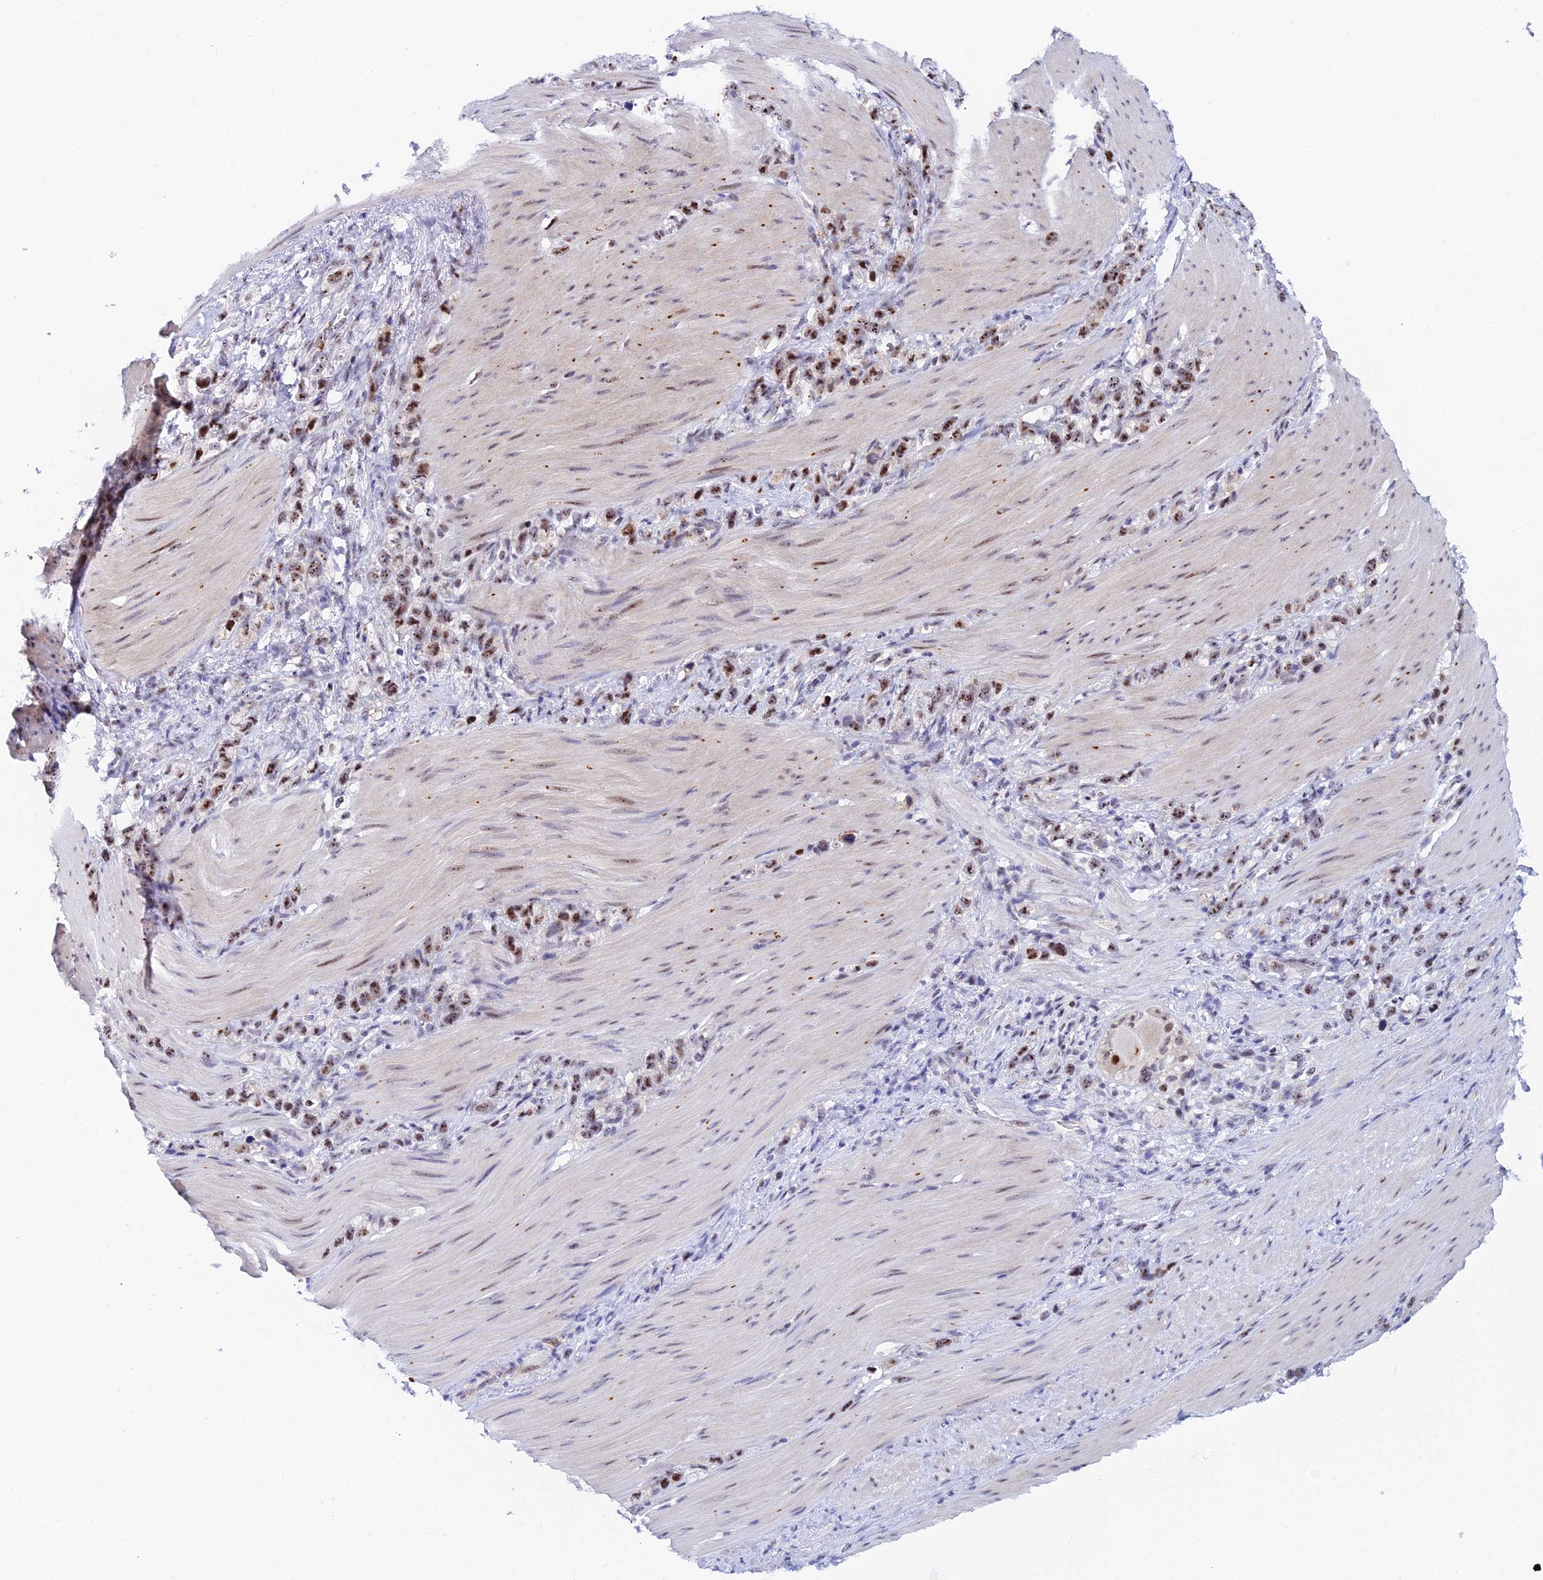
{"staining": {"intensity": "moderate", "quantity": ">75%", "location": "nuclear"}, "tissue": "stomach cancer", "cell_type": "Tumor cells", "image_type": "cancer", "snomed": [{"axis": "morphology", "description": "Adenocarcinoma, NOS"}, {"axis": "topography", "description": "Stomach"}], "caption": "A brown stain highlights moderate nuclear positivity of a protein in human stomach adenocarcinoma tumor cells. The staining is performed using DAB brown chromogen to label protein expression. The nuclei are counter-stained blue using hematoxylin.", "gene": "TIFA", "patient": {"sex": "female", "age": 65}}